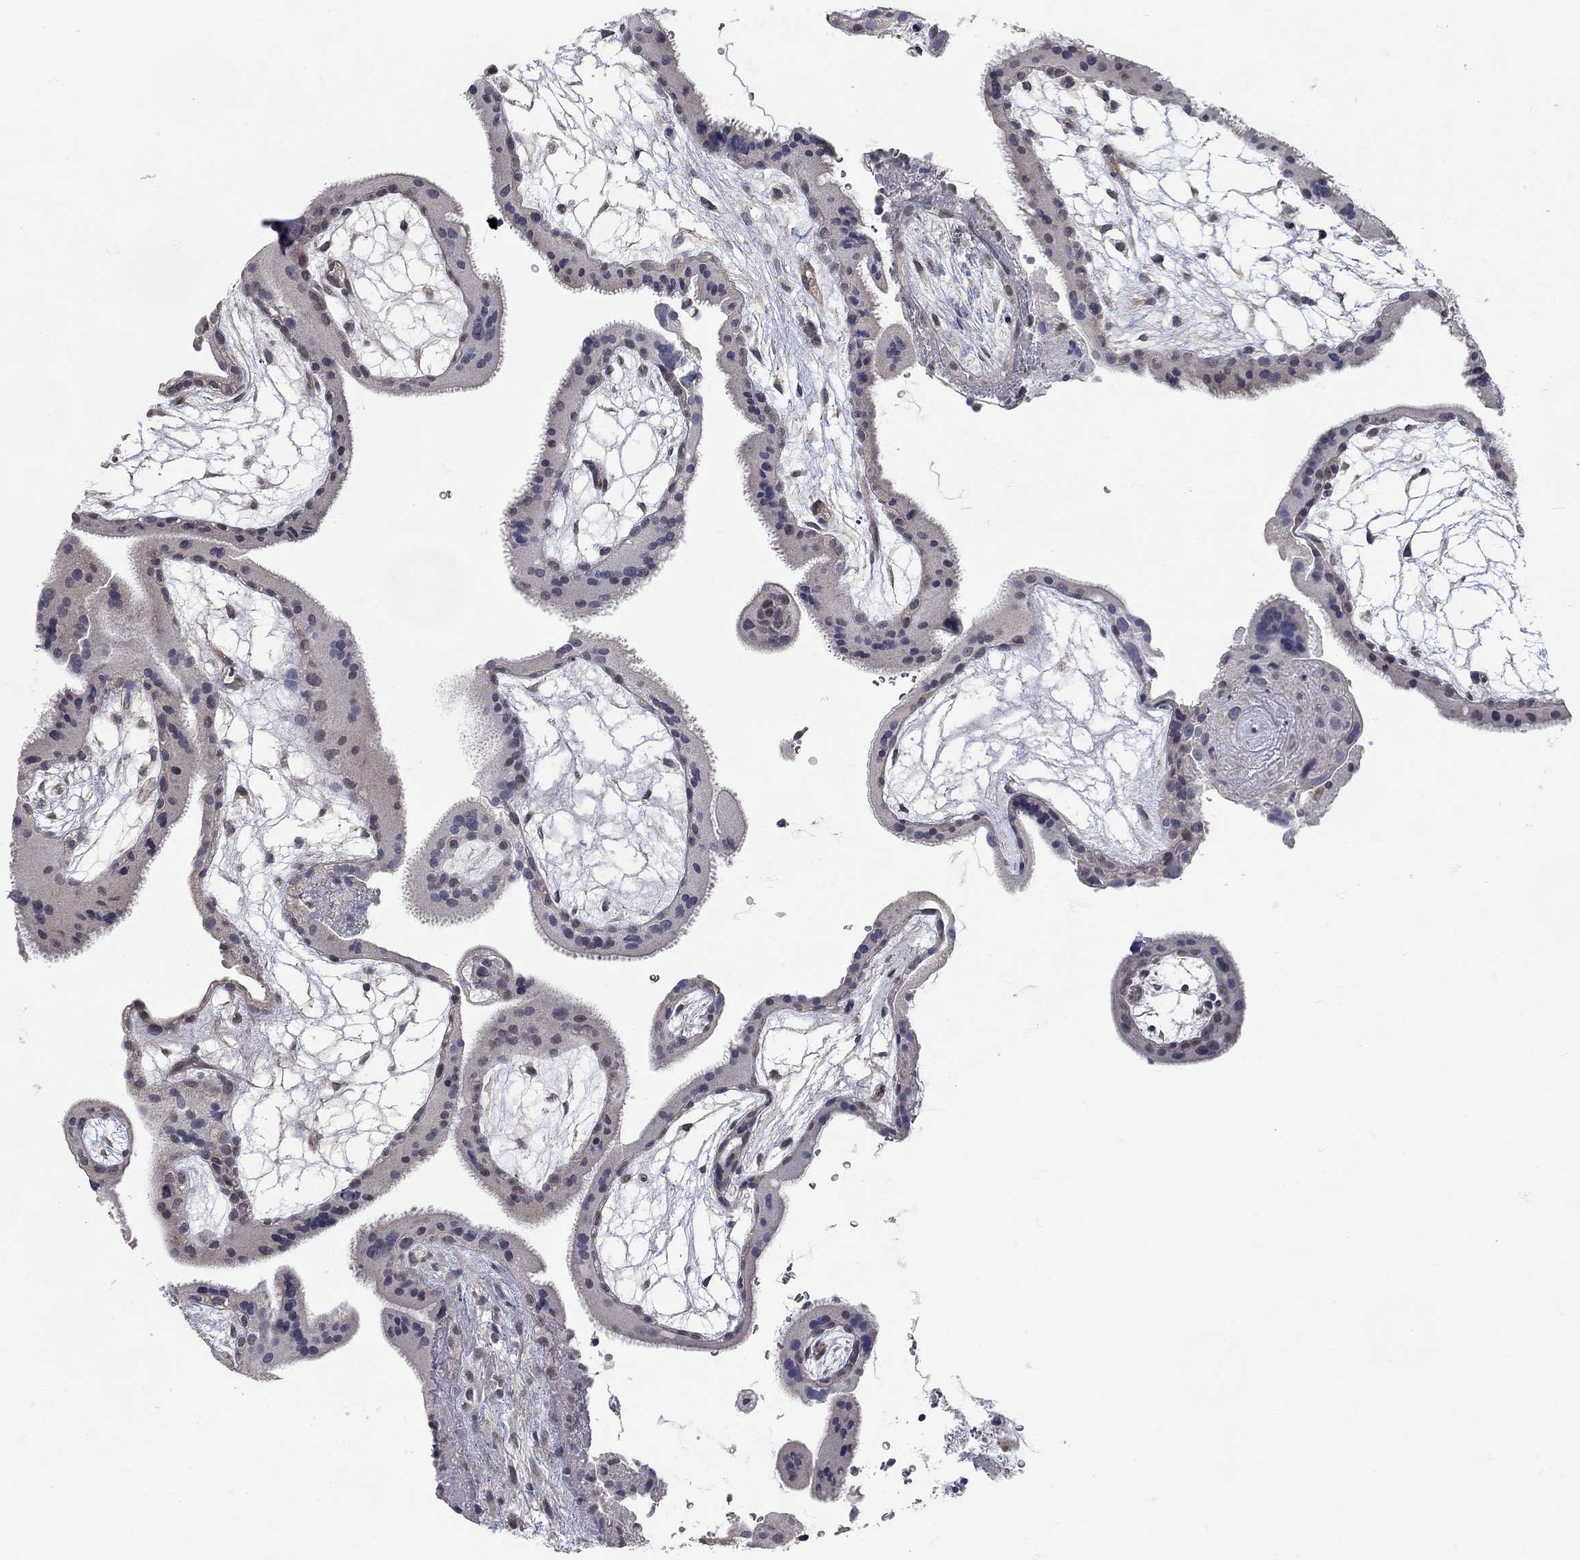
{"staining": {"intensity": "weak", "quantity": "<25%", "location": "cytoplasmic/membranous"}, "tissue": "placenta", "cell_type": "Decidual cells", "image_type": "normal", "snomed": [{"axis": "morphology", "description": "Normal tissue, NOS"}, {"axis": "topography", "description": "Placenta"}], "caption": "DAB immunohistochemical staining of normal placenta demonstrates no significant staining in decidual cells. (DAB IHC visualized using brightfield microscopy, high magnification).", "gene": "WASF3", "patient": {"sex": "female", "age": 19}}